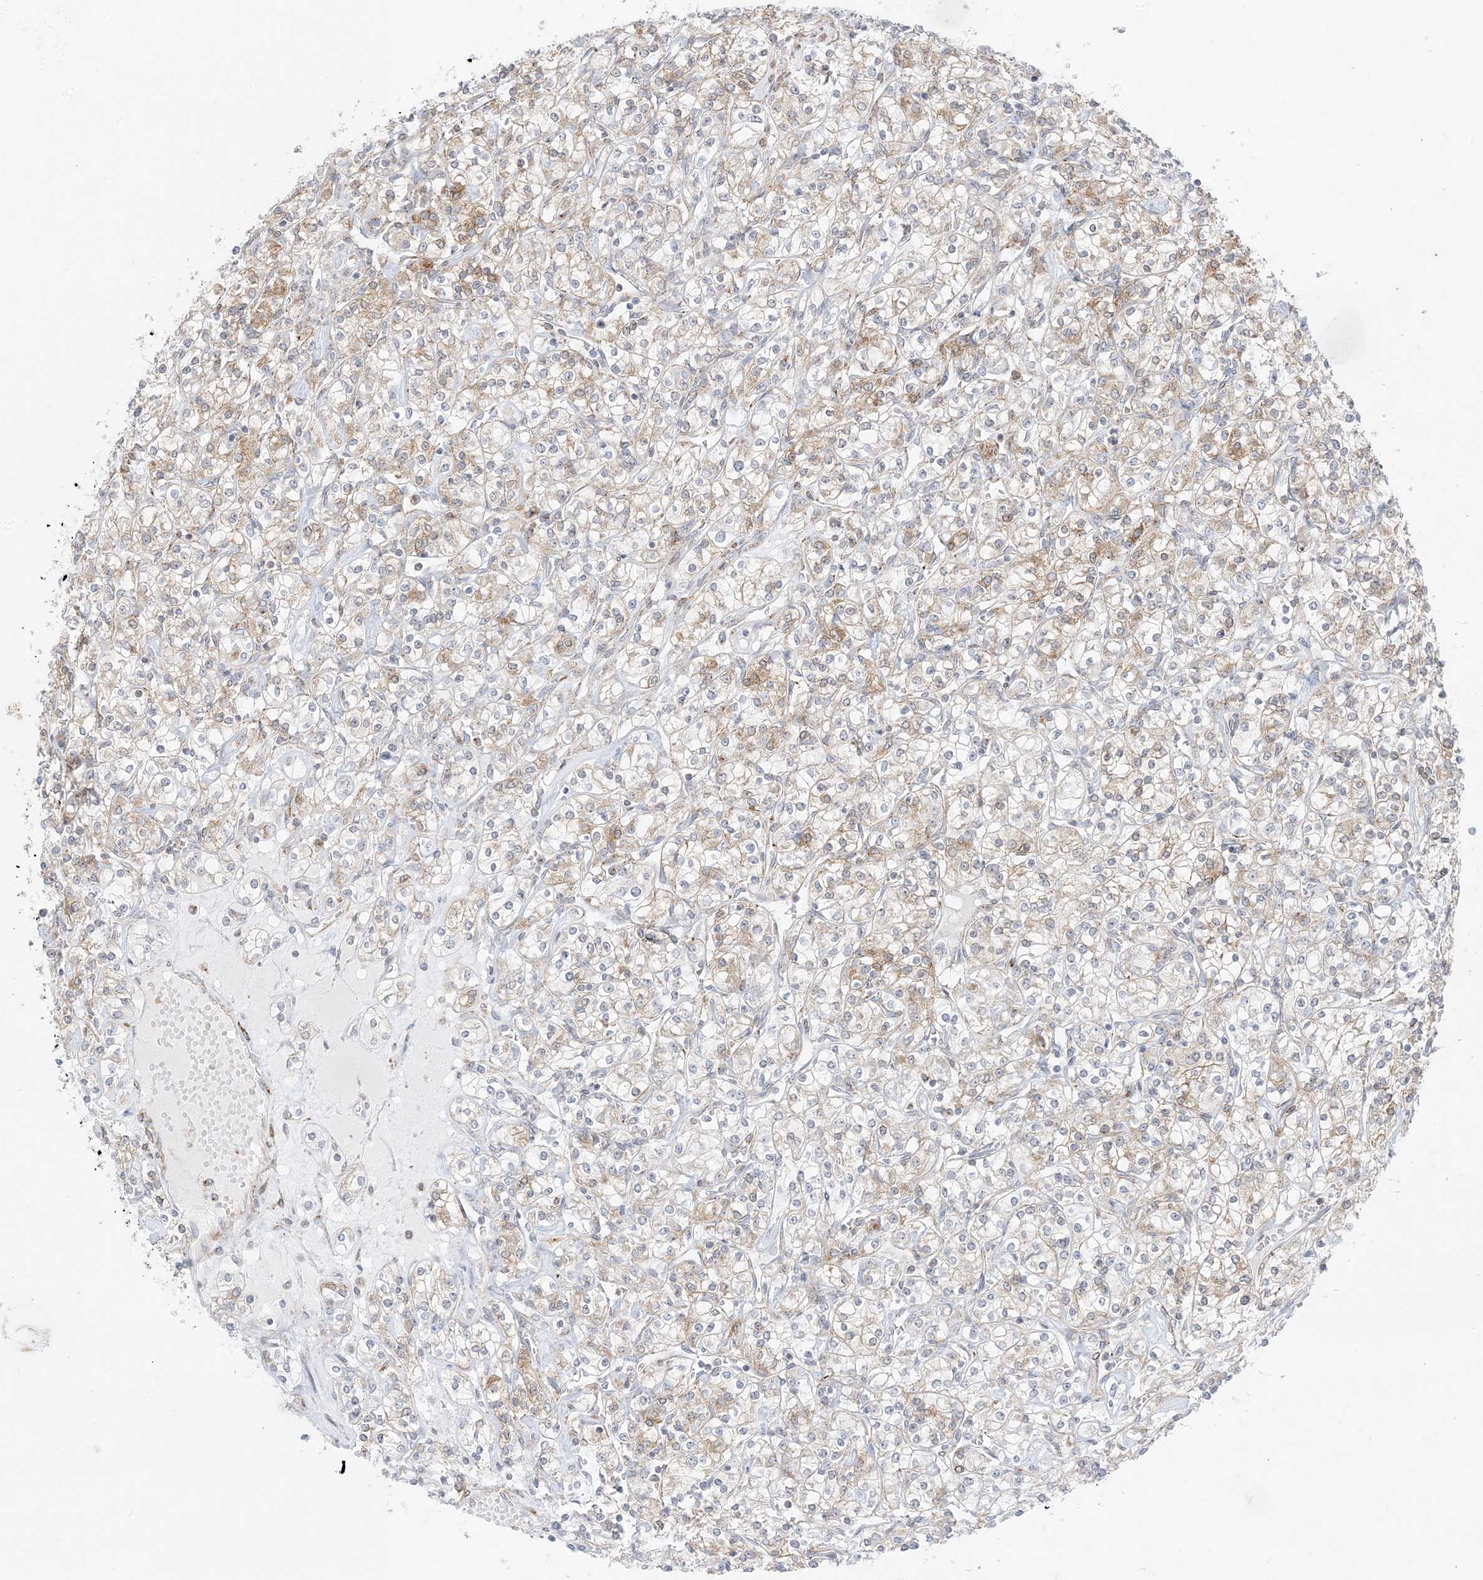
{"staining": {"intensity": "weak", "quantity": ">75%", "location": "cytoplasmic/membranous"}, "tissue": "renal cancer", "cell_type": "Tumor cells", "image_type": "cancer", "snomed": [{"axis": "morphology", "description": "Adenocarcinoma, NOS"}, {"axis": "topography", "description": "Kidney"}], "caption": "Protein expression analysis of renal adenocarcinoma shows weak cytoplasmic/membranous expression in approximately >75% of tumor cells.", "gene": "RAC1", "patient": {"sex": "male", "age": 77}}